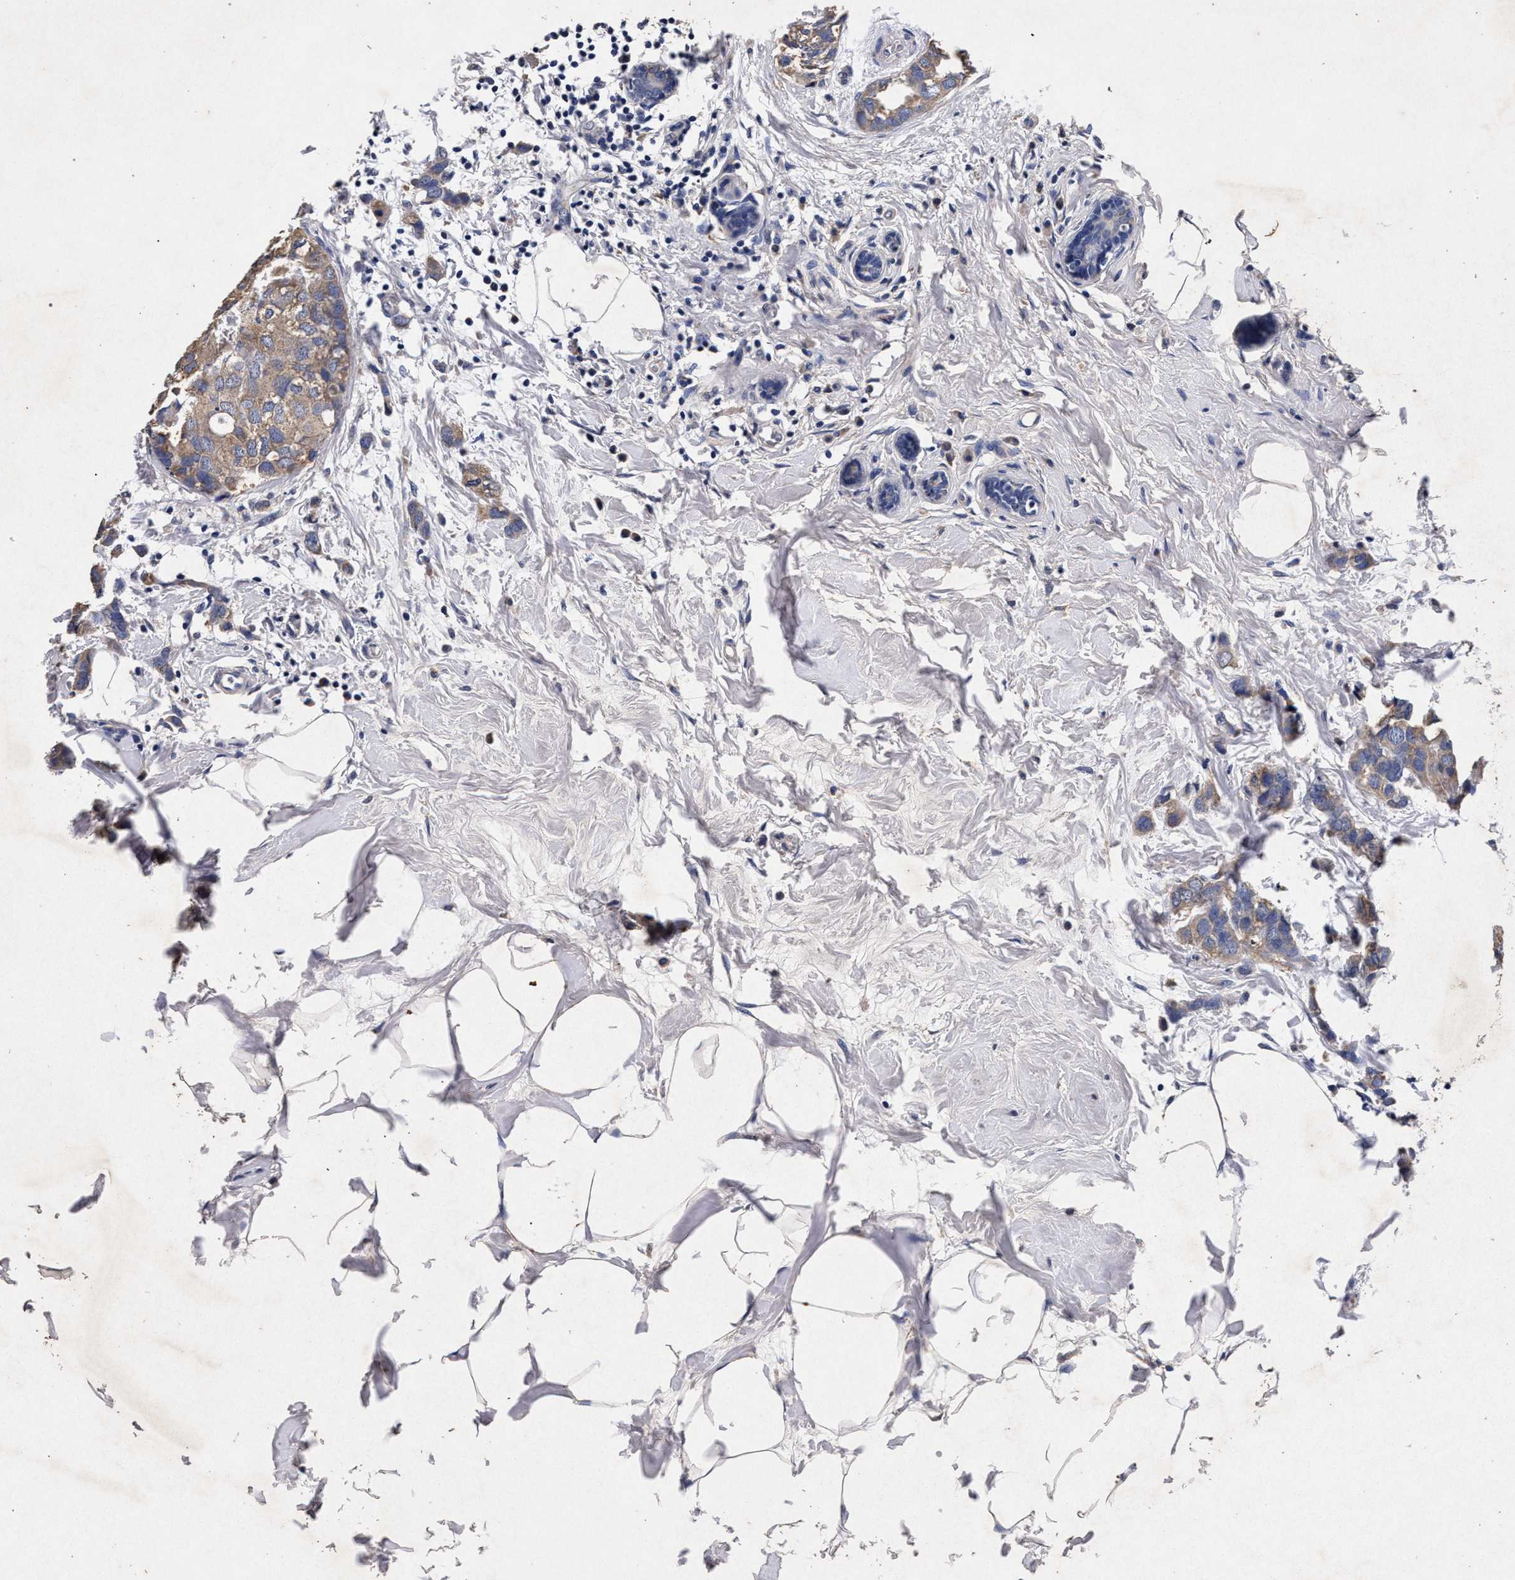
{"staining": {"intensity": "weak", "quantity": ">75%", "location": "cytoplasmic/membranous"}, "tissue": "breast cancer", "cell_type": "Tumor cells", "image_type": "cancer", "snomed": [{"axis": "morphology", "description": "Normal tissue, NOS"}, {"axis": "morphology", "description": "Duct carcinoma"}, {"axis": "topography", "description": "Breast"}], "caption": "Breast cancer tissue demonstrates weak cytoplasmic/membranous expression in about >75% of tumor cells", "gene": "ATP1A2", "patient": {"sex": "female", "age": 50}}